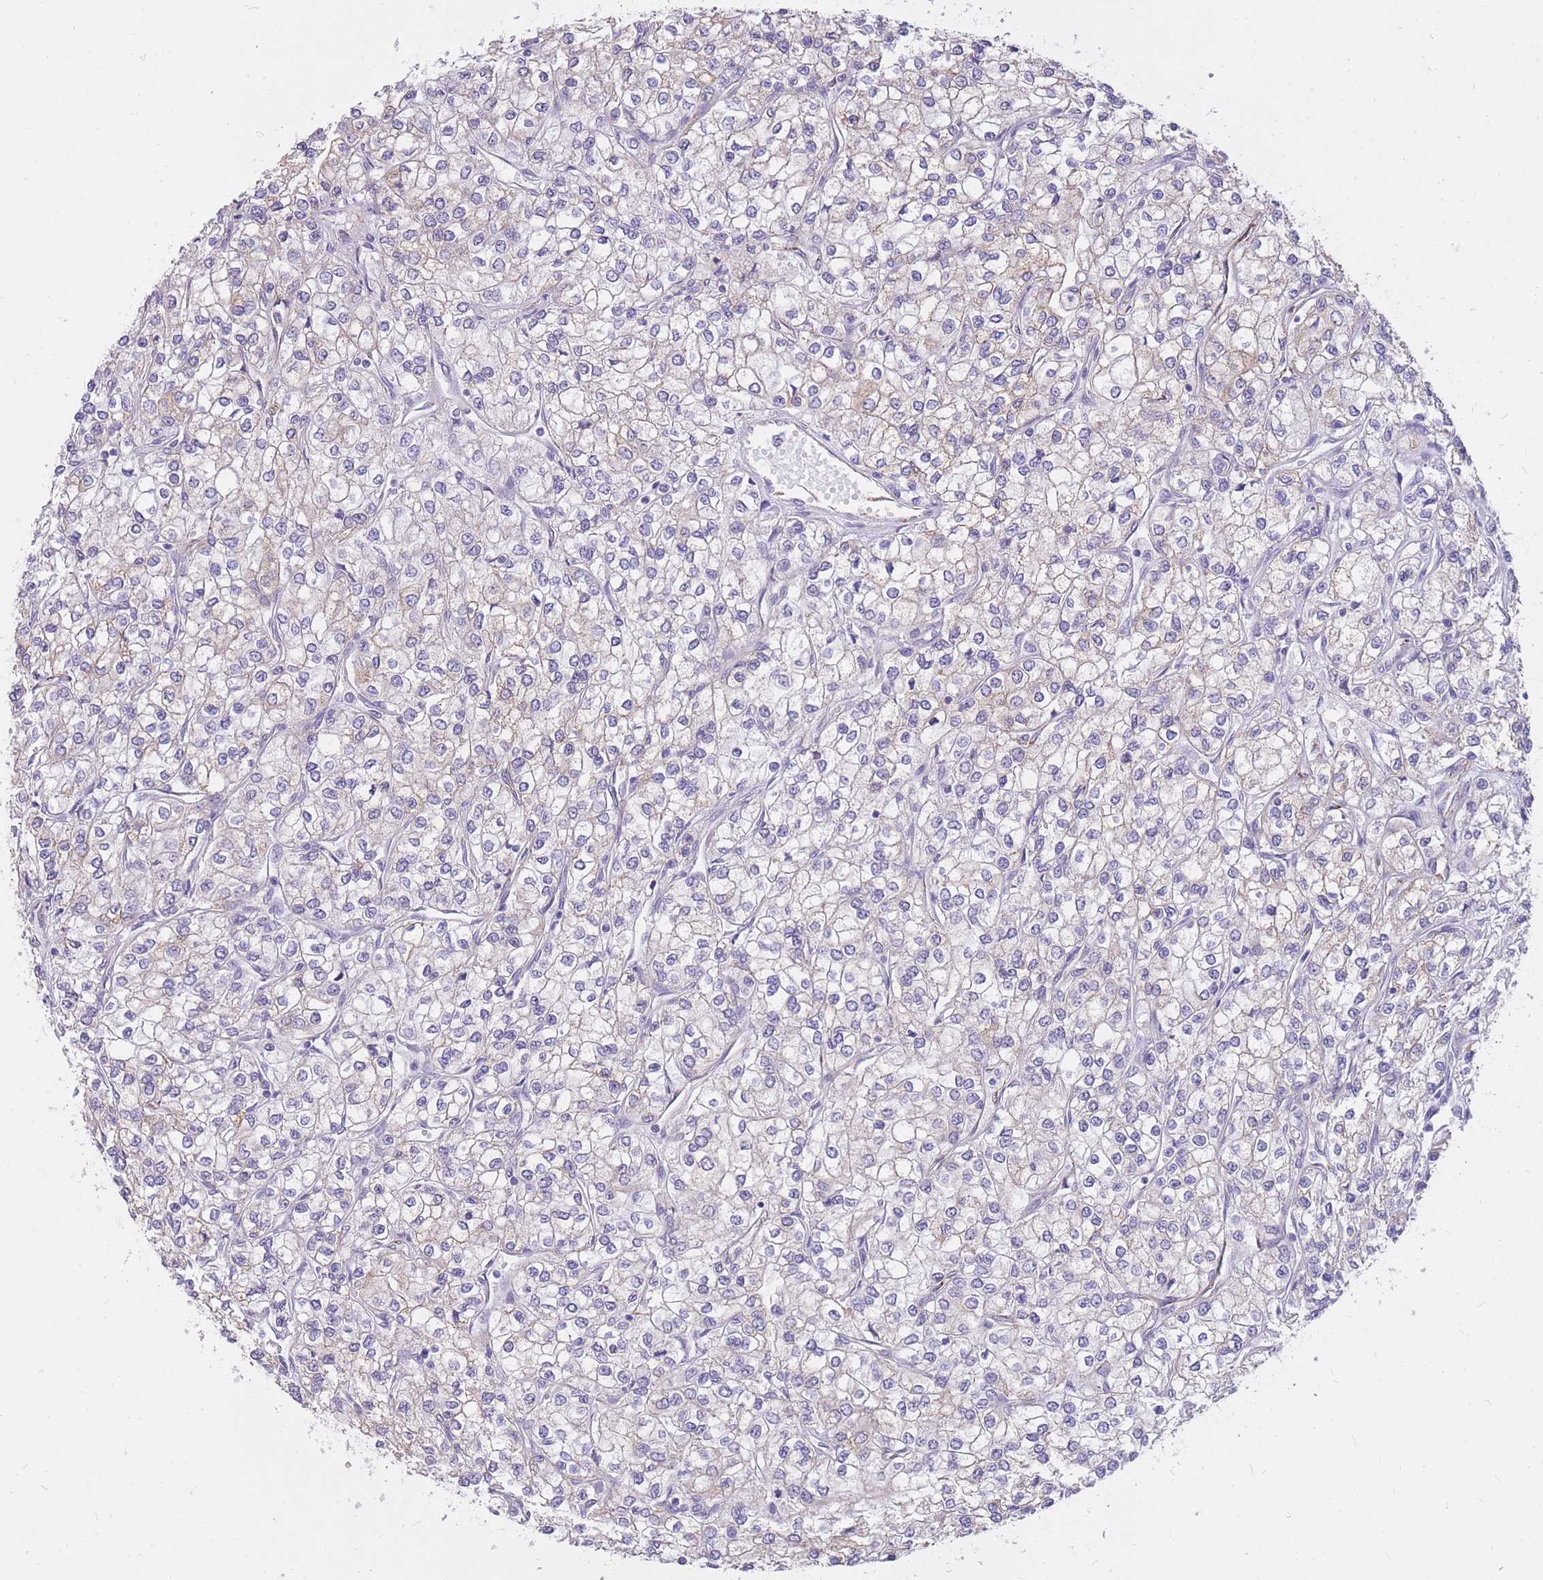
{"staining": {"intensity": "weak", "quantity": "<25%", "location": "cytoplasmic/membranous"}, "tissue": "renal cancer", "cell_type": "Tumor cells", "image_type": "cancer", "snomed": [{"axis": "morphology", "description": "Adenocarcinoma, NOS"}, {"axis": "topography", "description": "Kidney"}], "caption": "An immunohistochemistry micrograph of renal cancer (adenocarcinoma) is shown. There is no staining in tumor cells of renal cancer (adenocarcinoma).", "gene": "RNF170", "patient": {"sex": "male", "age": 80}}